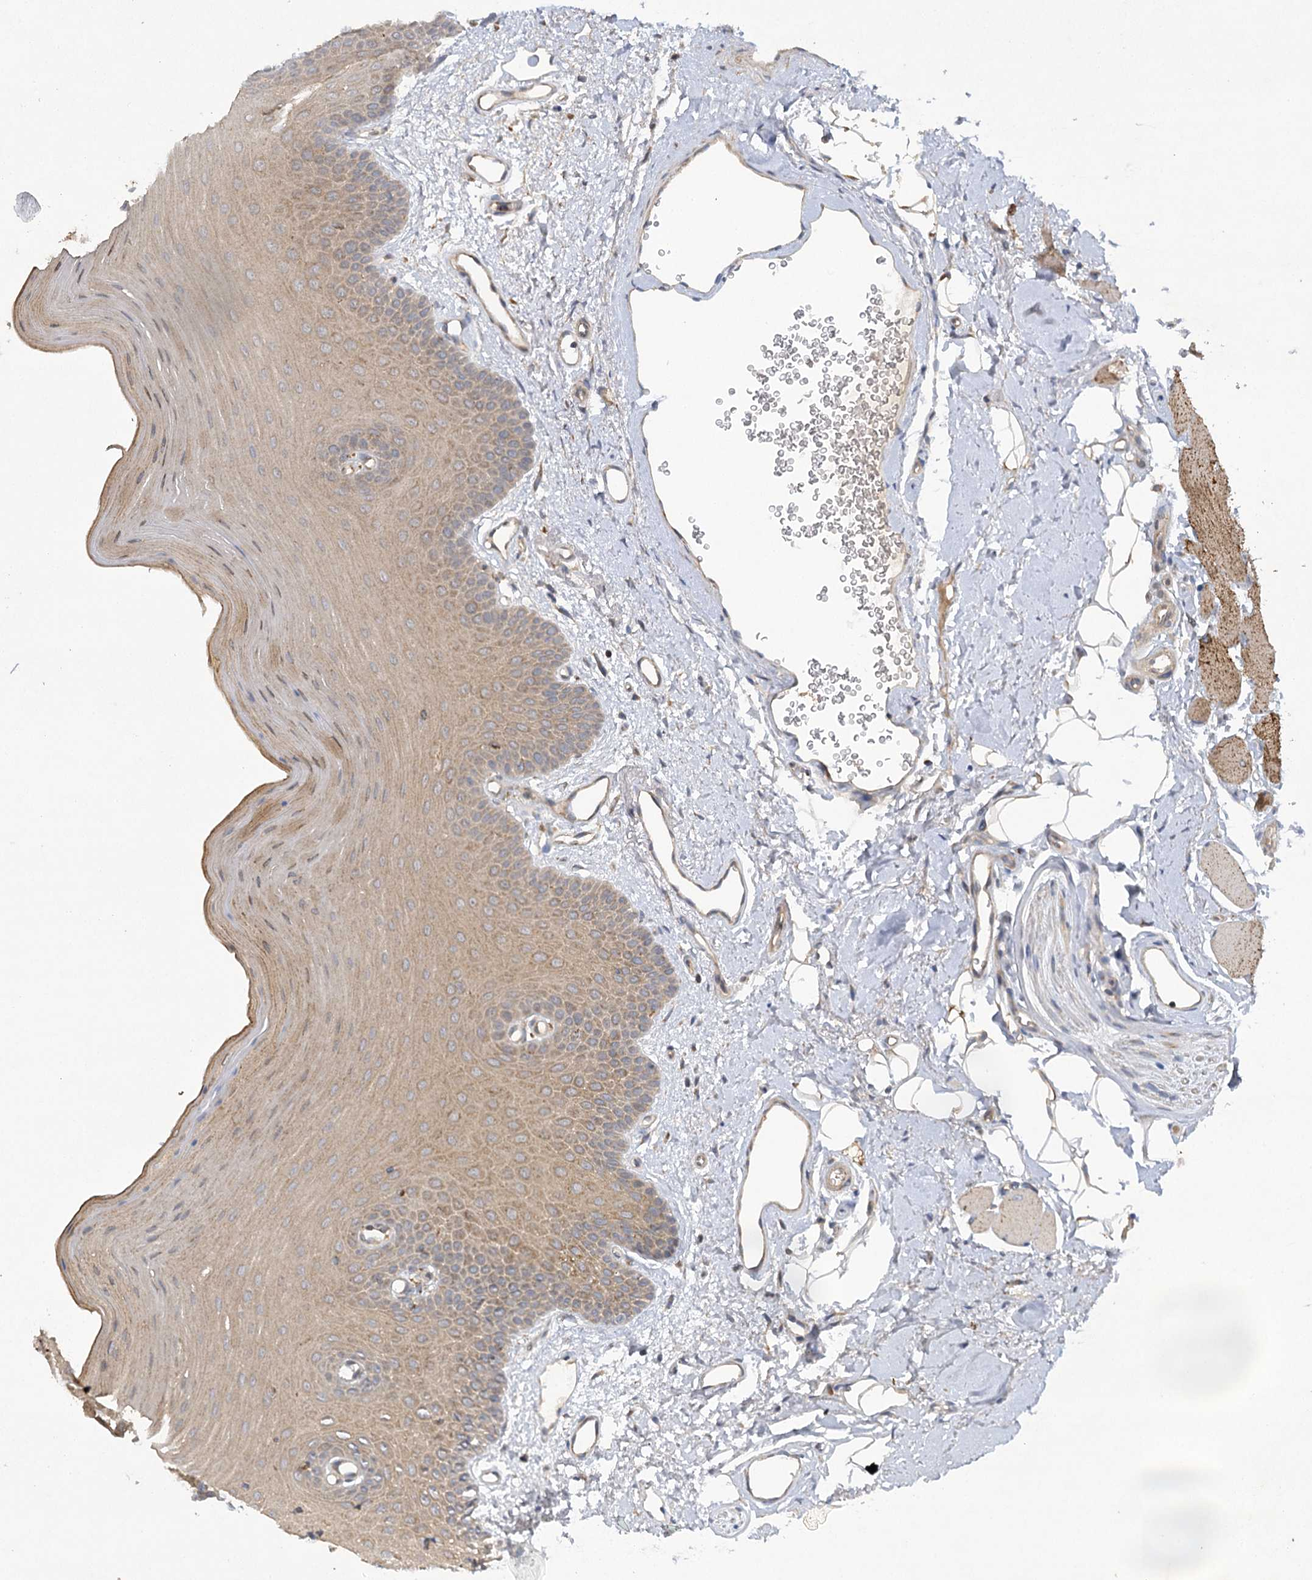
{"staining": {"intensity": "moderate", "quantity": ">75%", "location": "cytoplasmic/membranous"}, "tissue": "oral mucosa", "cell_type": "Squamous epithelial cells", "image_type": "normal", "snomed": [{"axis": "morphology", "description": "Normal tissue, NOS"}, {"axis": "topography", "description": "Oral tissue"}], "caption": "Immunohistochemistry histopathology image of normal oral mucosa: human oral mucosa stained using immunohistochemistry (IHC) shows medium levels of moderate protein expression localized specifically in the cytoplasmic/membranous of squamous epithelial cells, appearing as a cytoplasmic/membranous brown color.", "gene": "TRAF3IP1", "patient": {"sex": "male", "age": 68}}